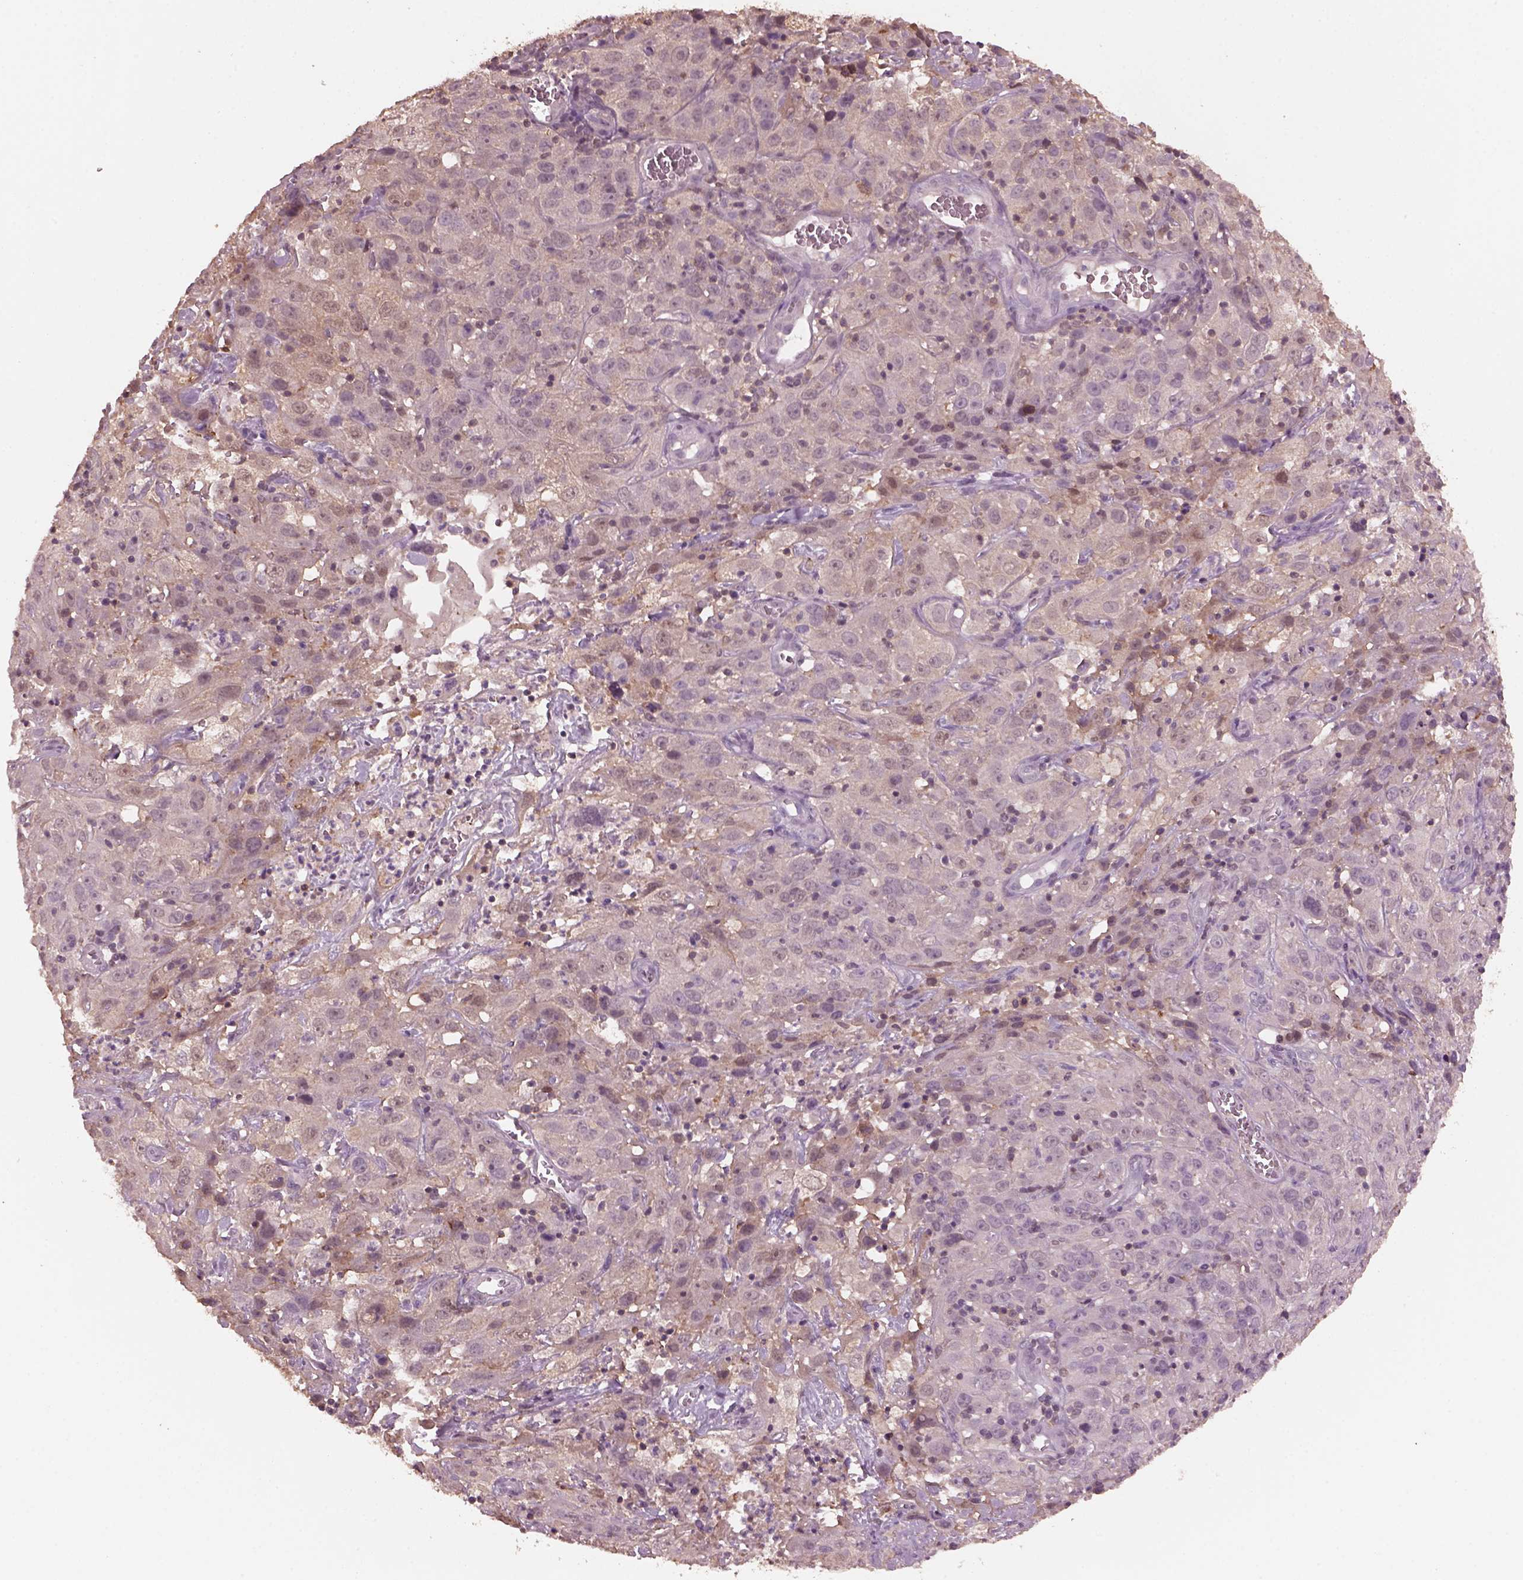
{"staining": {"intensity": "negative", "quantity": "none", "location": "none"}, "tissue": "cervical cancer", "cell_type": "Tumor cells", "image_type": "cancer", "snomed": [{"axis": "morphology", "description": "Squamous cell carcinoma, NOS"}, {"axis": "topography", "description": "Cervix"}], "caption": "The immunohistochemistry micrograph has no significant expression in tumor cells of squamous cell carcinoma (cervical) tissue.", "gene": "SRI", "patient": {"sex": "female", "age": 32}}